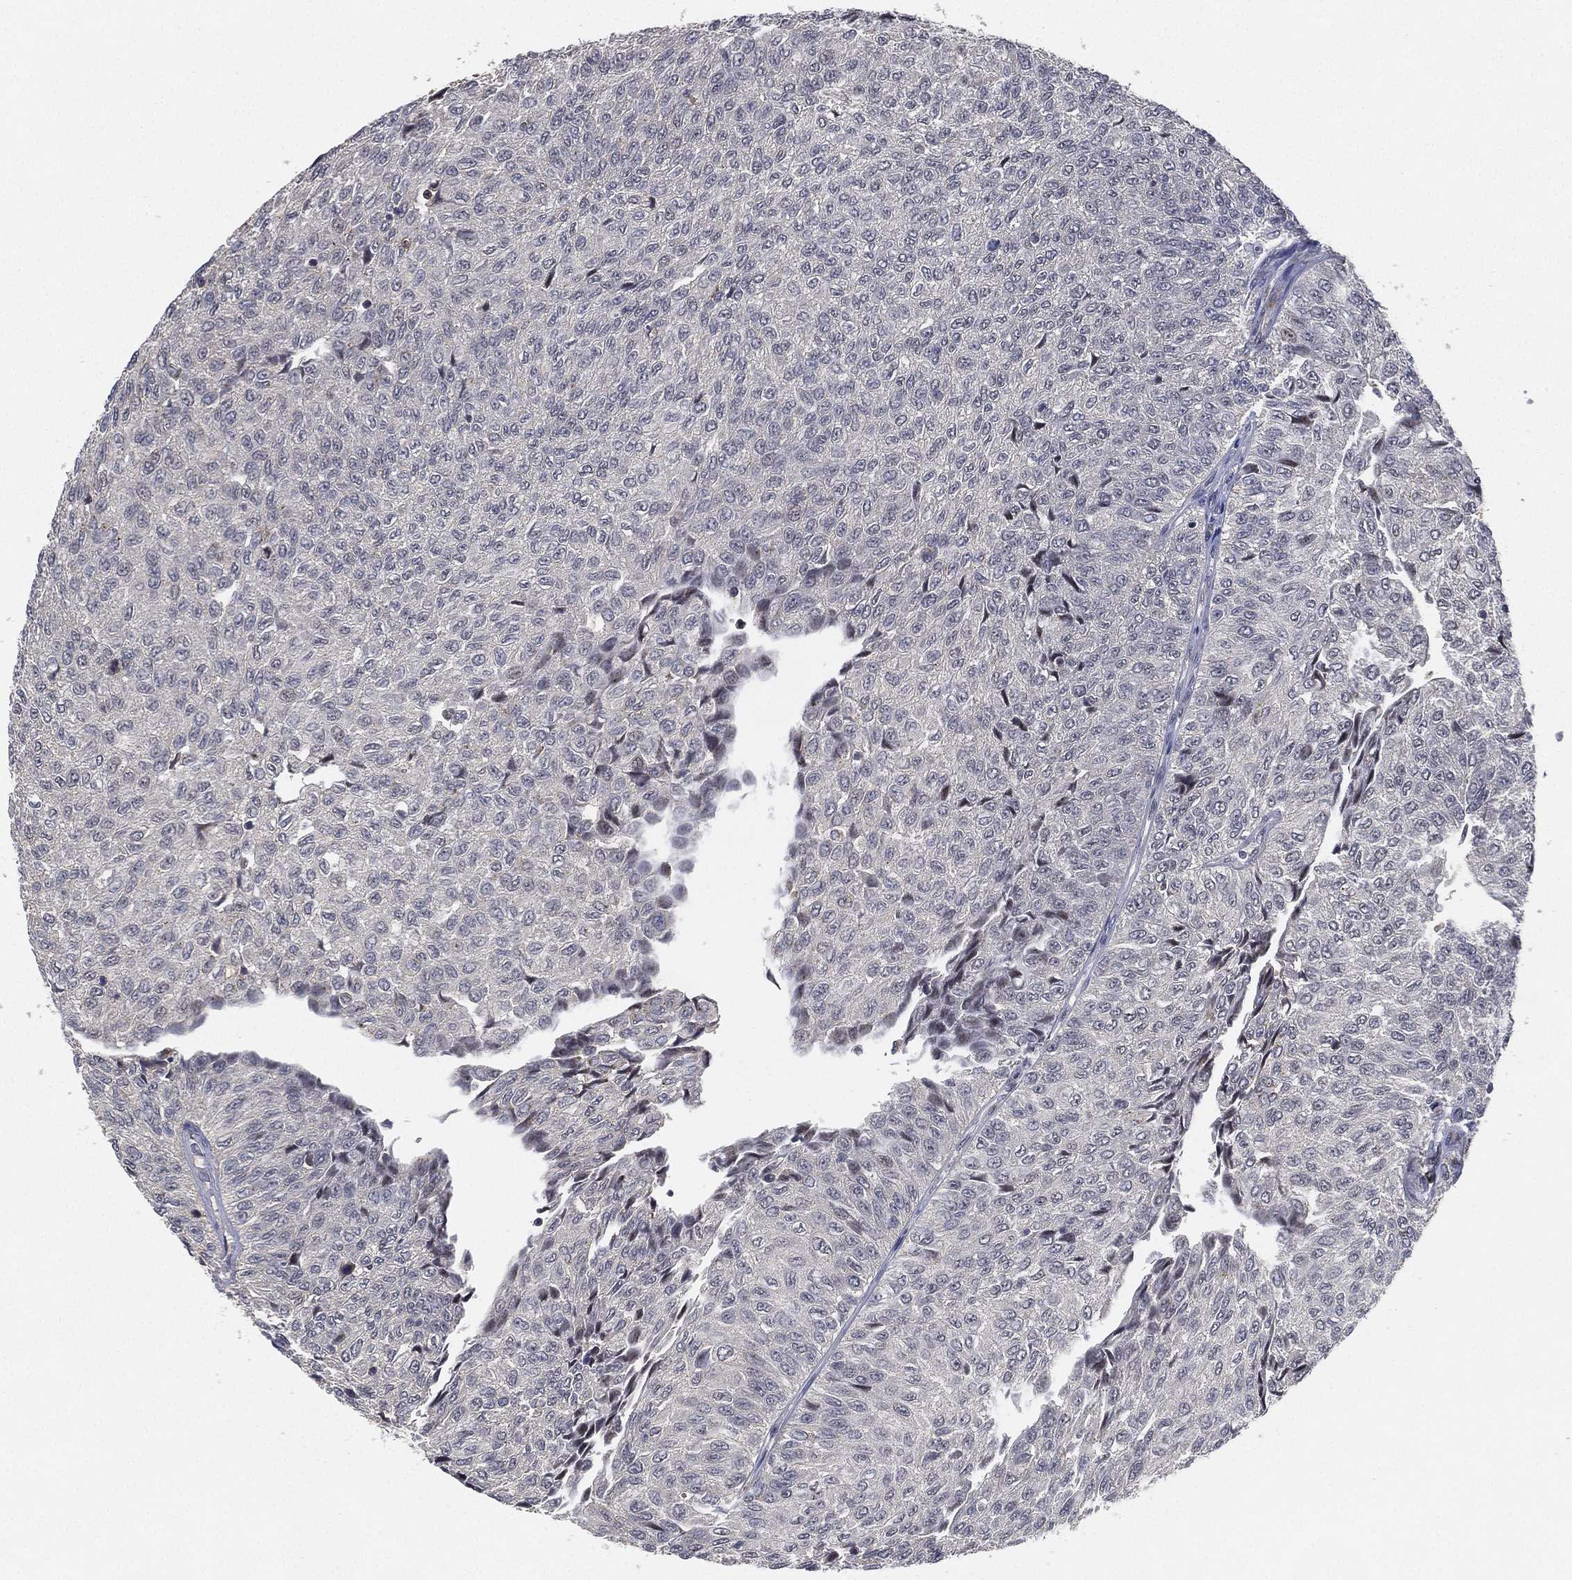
{"staining": {"intensity": "negative", "quantity": "none", "location": "none"}, "tissue": "urothelial cancer", "cell_type": "Tumor cells", "image_type": "cancer", "snomed": [{"axis": "morphology", "description": "Urothelial carcinoma, Low grade"}, {"axis": "topography", "description": "Urinary bladder"}], "caption": "An image of human low-grade urothelial carcinoma is negative for staining in tumor cells.", "gene": "CFAP251", "patient": {"sex": "male", "age": 78}}